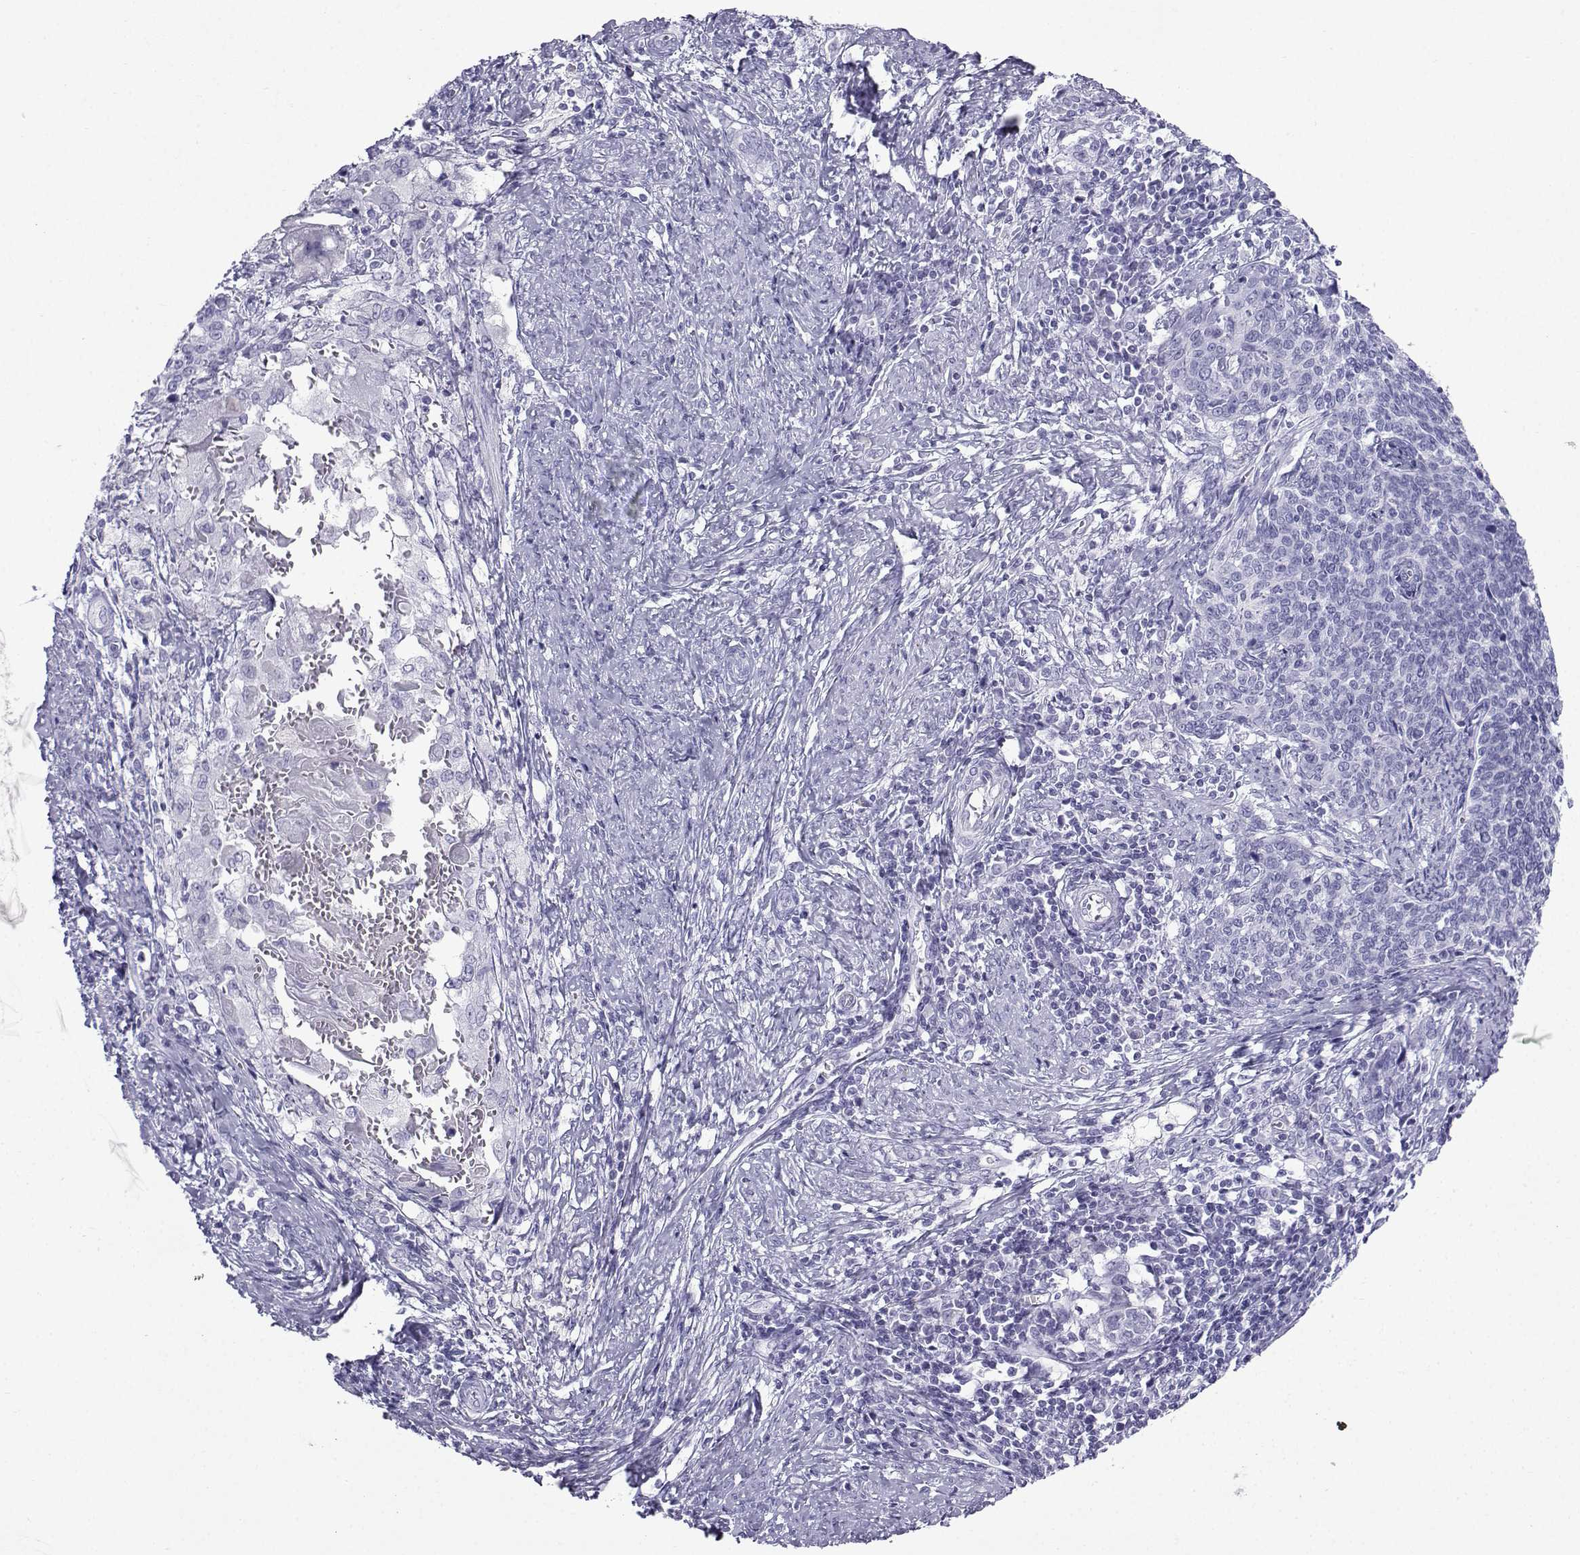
{"staining": {"intensity": "negative", "quantity": "none", "location": "none"}, "tissue": "cervical cancer", "cell_type": "Tumor cells", "image_type": "cancer", "snomed": [{"axis": "morphology", "description": "Squamous cell carcinoma, NOS"}, {"axis": "topography", "description": "Cervix"}], "caption": "Tumor cells show no significant protein positivity in cervical cancer. The staining was performed using DAB to visualize the protein expression in brown, while the nuclei were stained in blue with hematoxylin (Magnification: 20x).", "gene": "SLC18A2", "patient": {"sex": "female", "age": 39}}